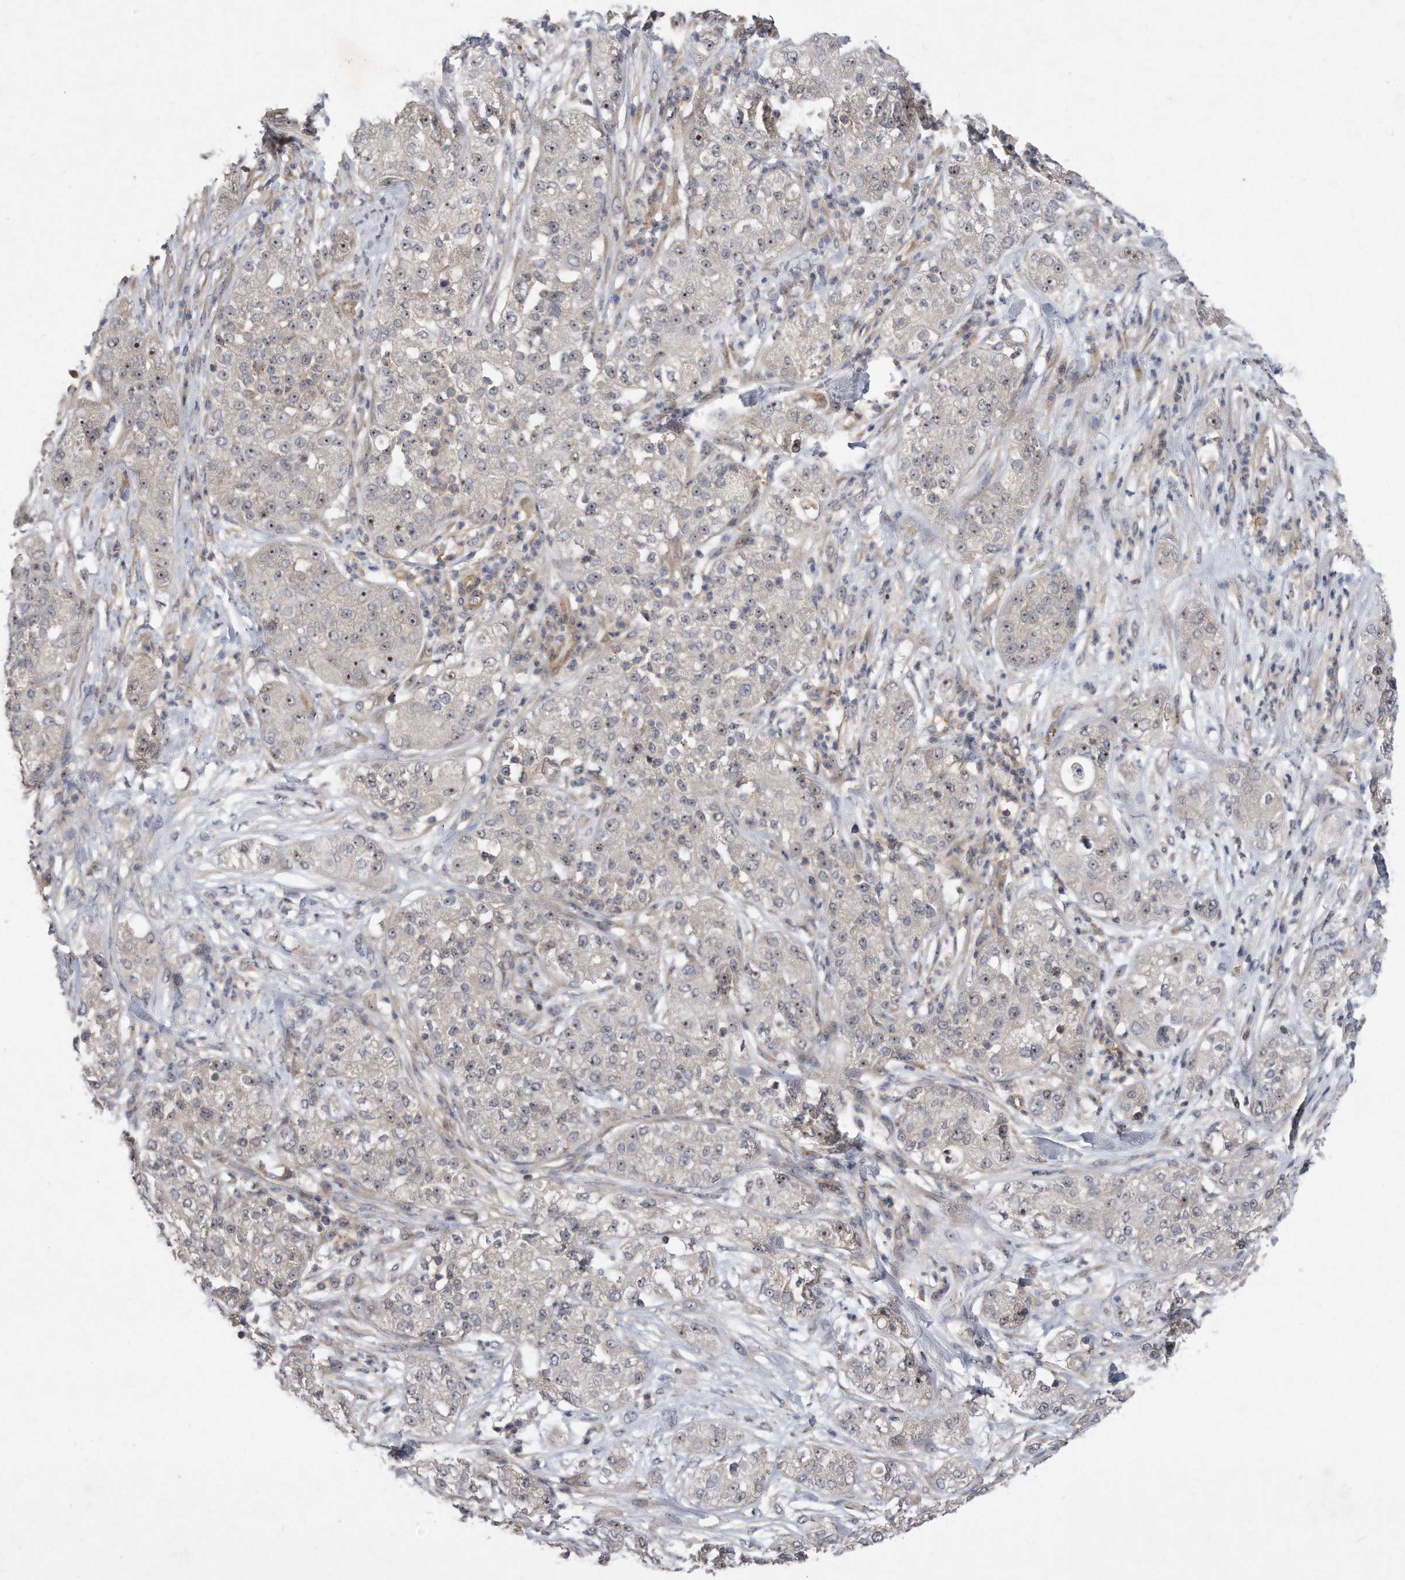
{"staining": {"intensity": "weak", "quantity": "25%-75%", "location": "nuclear"}, "tissue": "pancreatic cancer", "cell_type": "Tumor cells", "image_type": "cancer", "snomed": [{"axis": "morphology", "description": "Adenocarcinoma, NOS"}, {"axis": "topography", "description": "Pancreas"}], "caption": "DAB (3,3'-diaminobenzidine) immunohistochemical staining of human adenocarcinoma (pancreatic) reveals weak nuclear protein positivity in about 25%-75% of tumor cells. The staining is performed using DAB (3,3'-diaminobenzidine) brown chromogen to label protein expression. The nuclei are counter-stained blue using hematoxylin.", "gene": "PGBD2", "patient": {"sex": "female", "age": 78}}